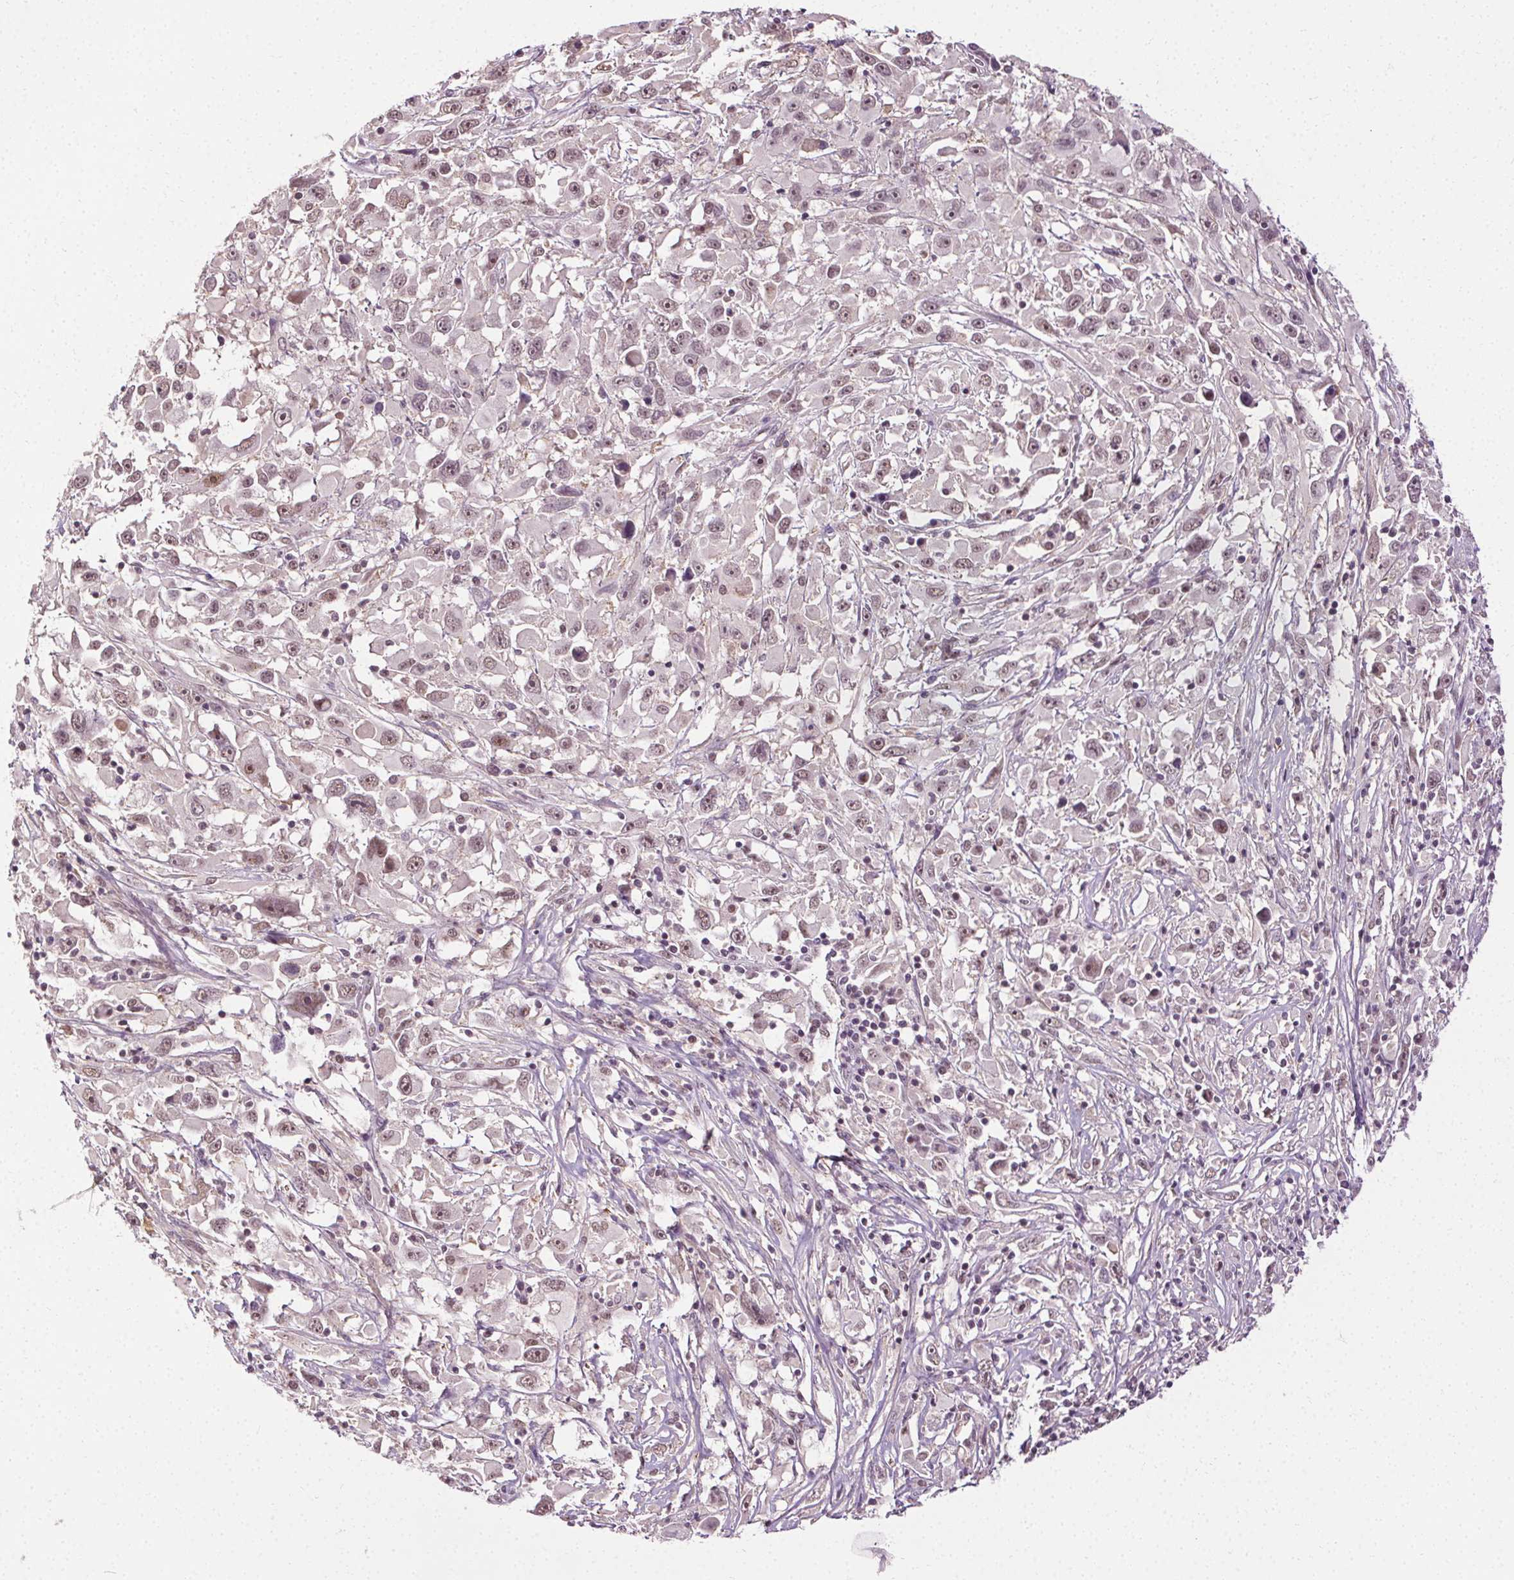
{"staining": {"intensity": "moderate", "quantity": ">75%", "location": "nuclear"}, "tissue": "melanoma", "cell_type": "Tumor cells", "image_type": "cancer", "snomed": [{"axis": "morphology", "description": "Malignant melanoma, Metastatic site"}, {"axis": "topography", "description": "Soft tissue"}], "caption": "A brown stain highlights moderate nuclear expression of a protein in human malignant melanoma (metastatic site) tumor cells. (IHC, brightfield microscopy, high magnification).", "gene": "MED6", "patient": {"sex": "male", "age": 50}}